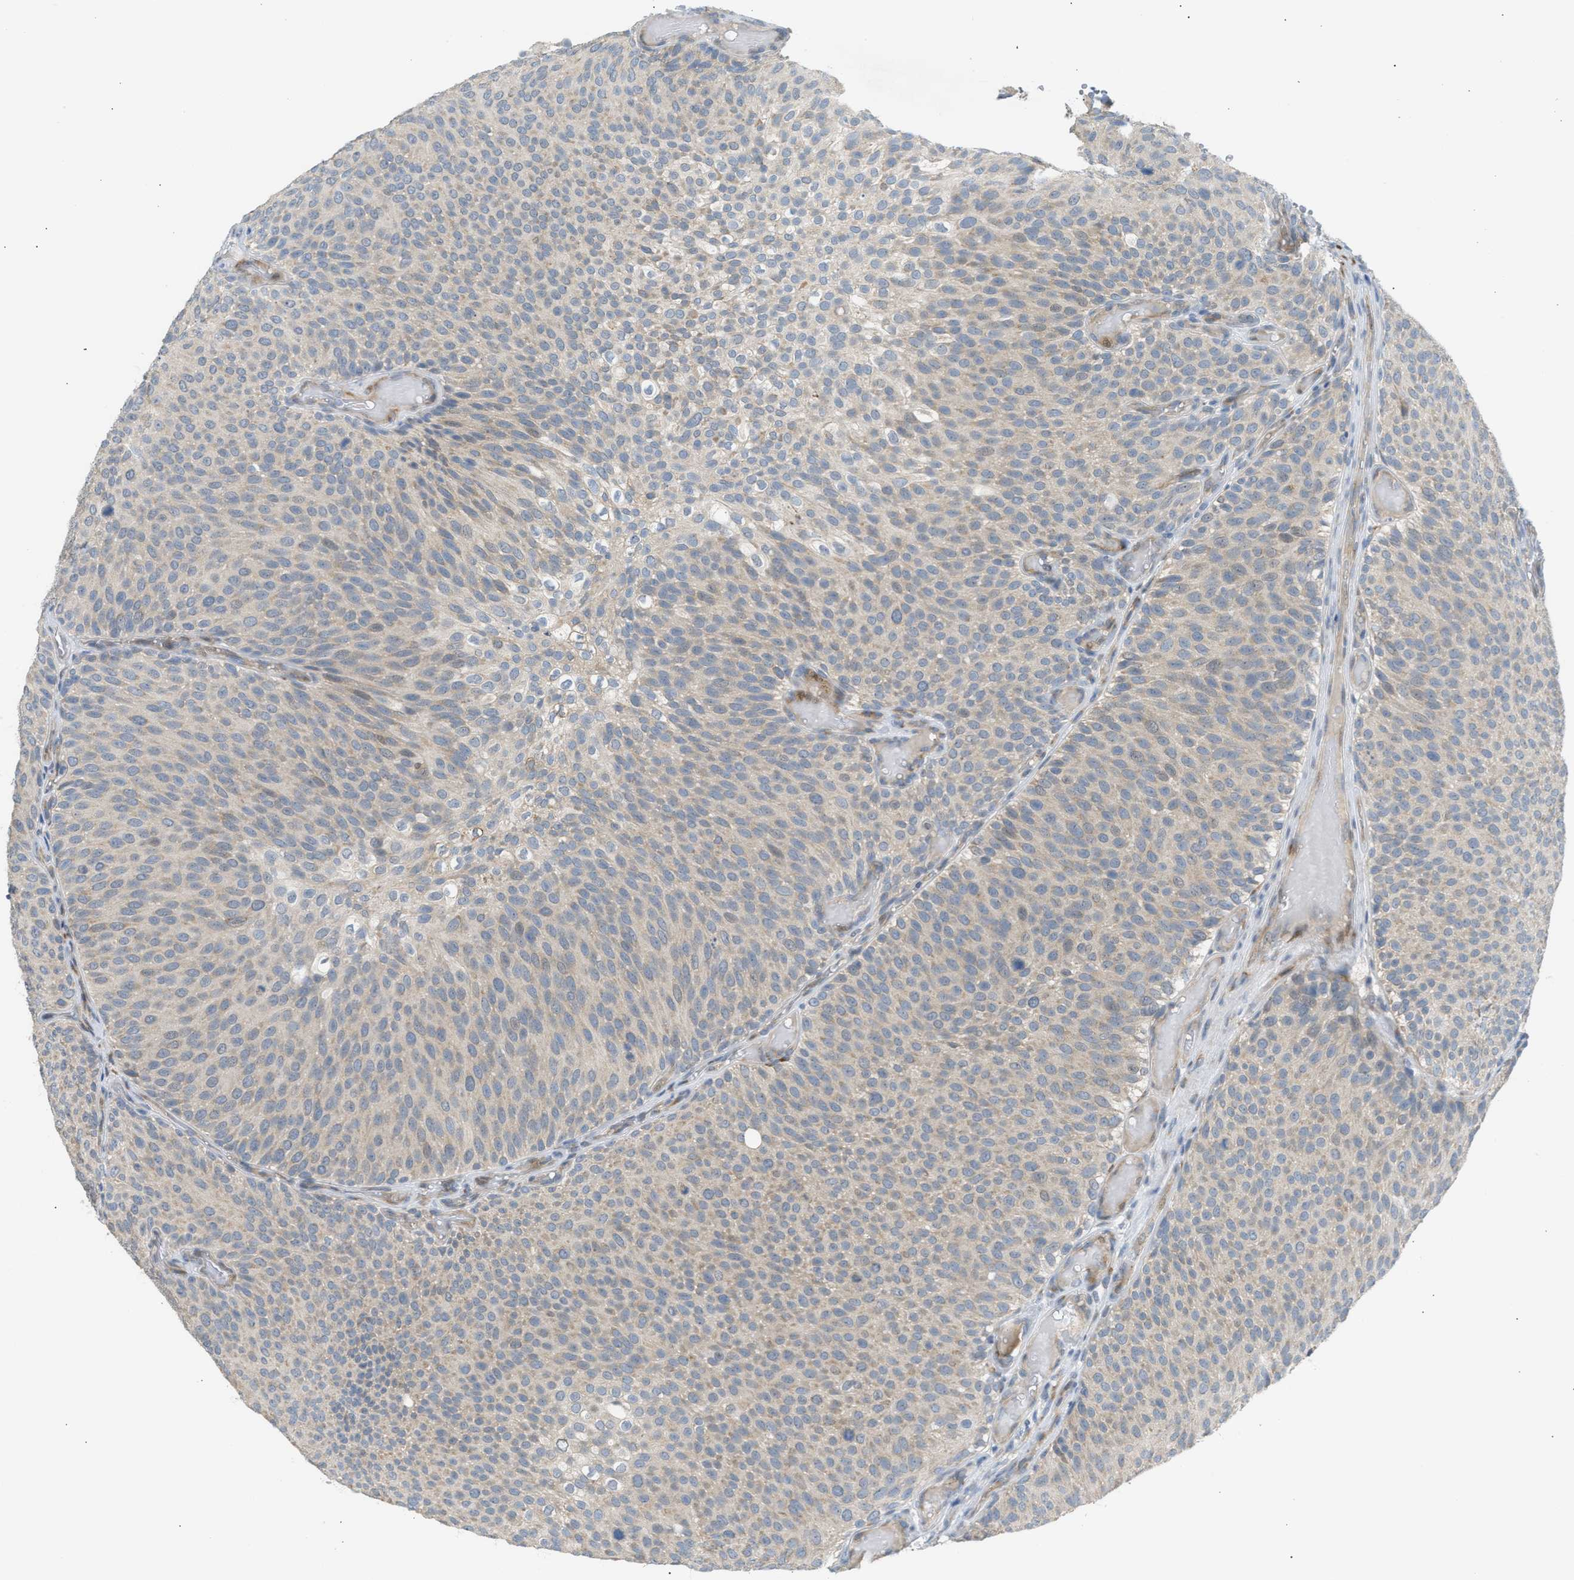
{"staining": {"intensity": "weak", "quantity": ">75%", "location": "cytoplasmic/membranous"}, "tissue": "urothelial cancer", "cell_type": "Tumor cells", "image_type": "cancer", "snomed": [{"axis": "morphology", "description": "Urothelial carcinoma, Low grade"}, {"axis": "topography", "description": "Urinary bladder"}], "caption": "This micrograph exhibits immunohistochemistry (IHC) staining of human urothelial cancer, with low weak cytoplasmic/membranous expression in approximately >75% of tumor cells.", "gene": "KCNC2", "patient": {"sex": "male", "age": 78}}